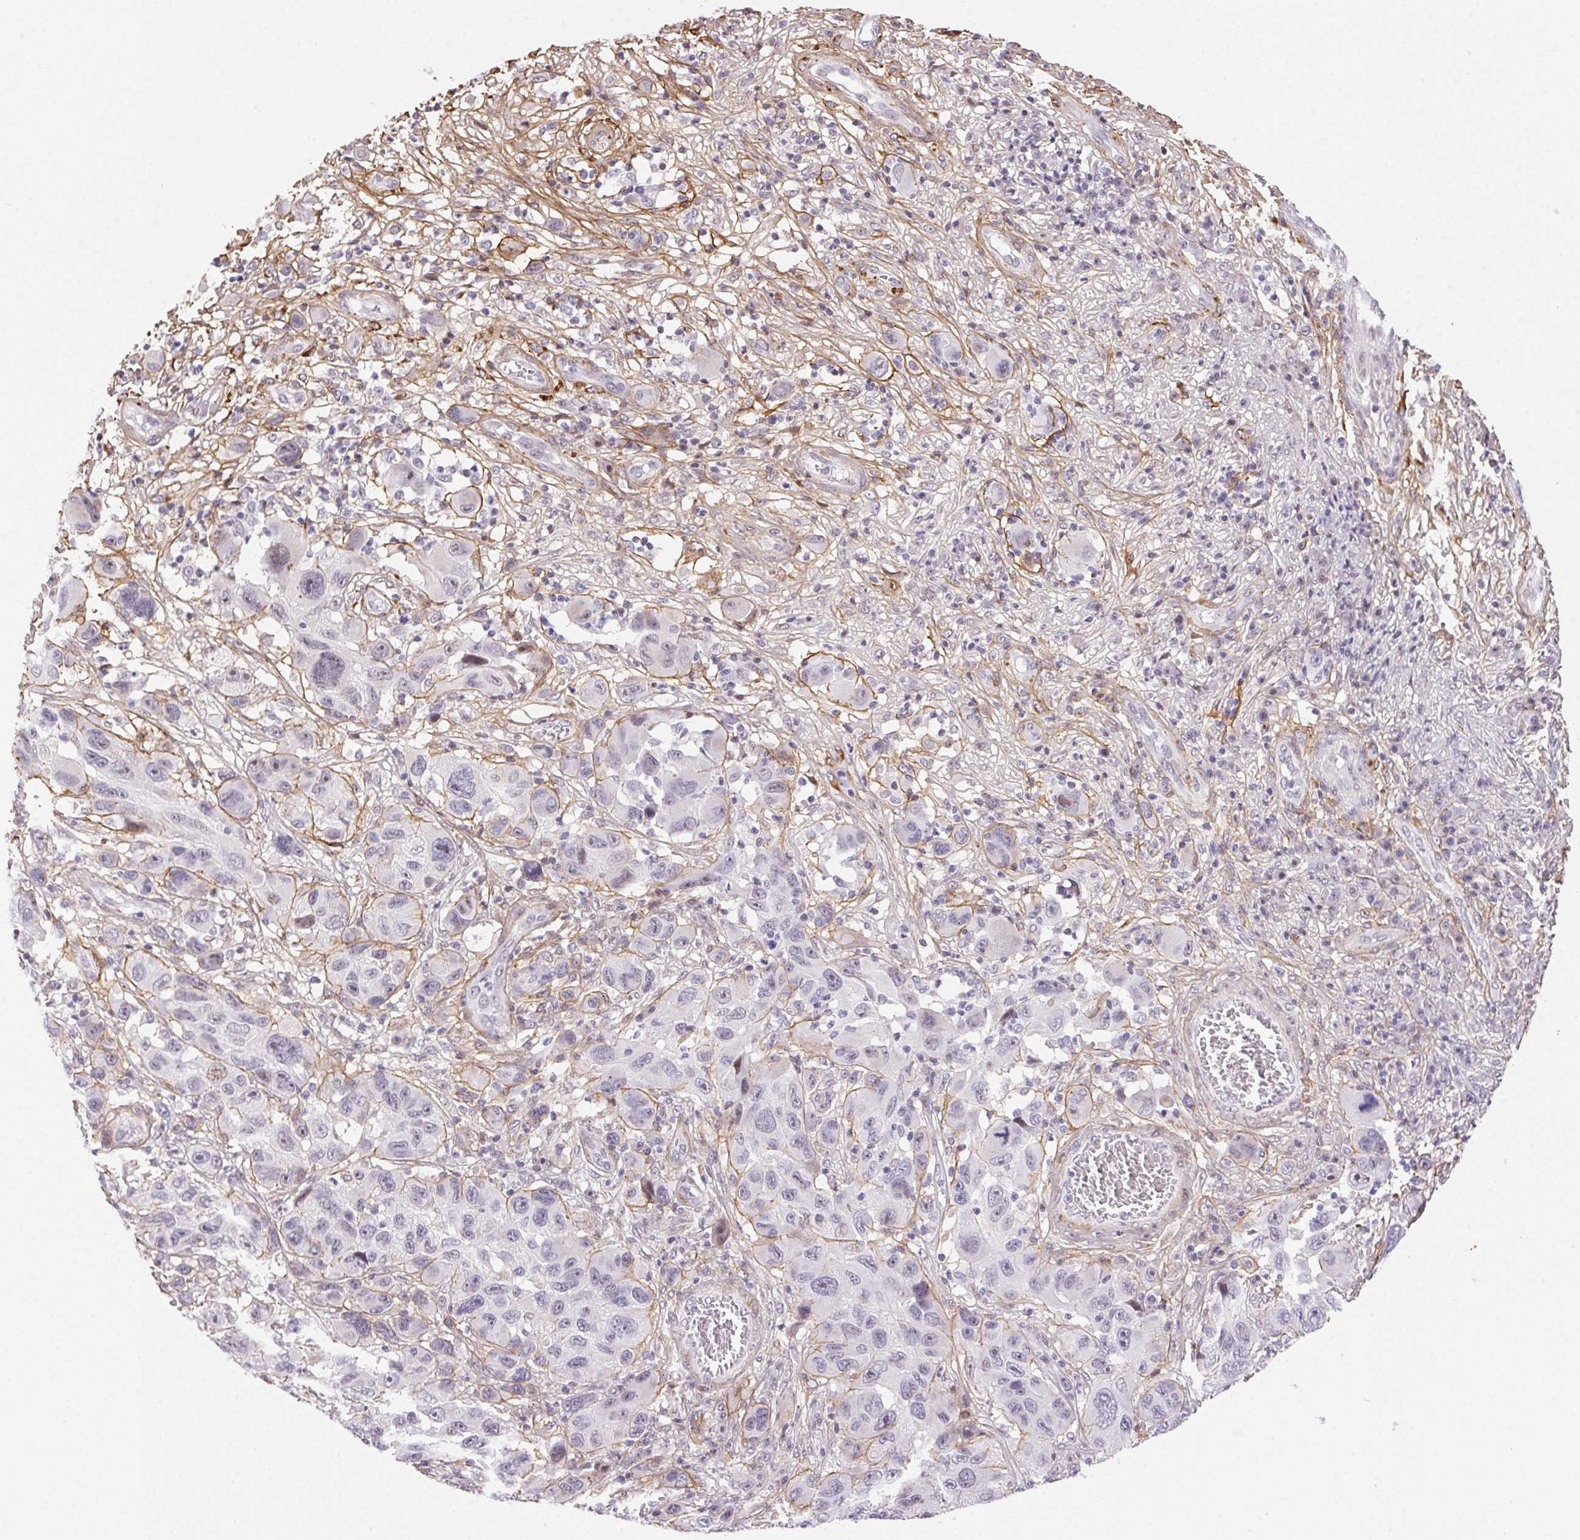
{"staining": {"intensity": "negative", "quantity": "none", "location": "none"}, "tissue": "melanoma", "cell_type": "Tumor cells", "image_type": "cancer", "snomed": [{"axis": "morphology", "description": "Malignant melanoma, NOS"}, {"axis": "topography", "description": "Skin"}], "caption": "IHC image of neoplastic tissue: human malignant melanoma stained with DAB (3,3'-diaminobenzidine) displays no significant protein expression in tumor cells. (DAB (3,3'-diaminobenzidine) IHC with hematoxylin counter stain).", "gene": "PDZD2", "patient": {"sex": "male", "age": 53}}